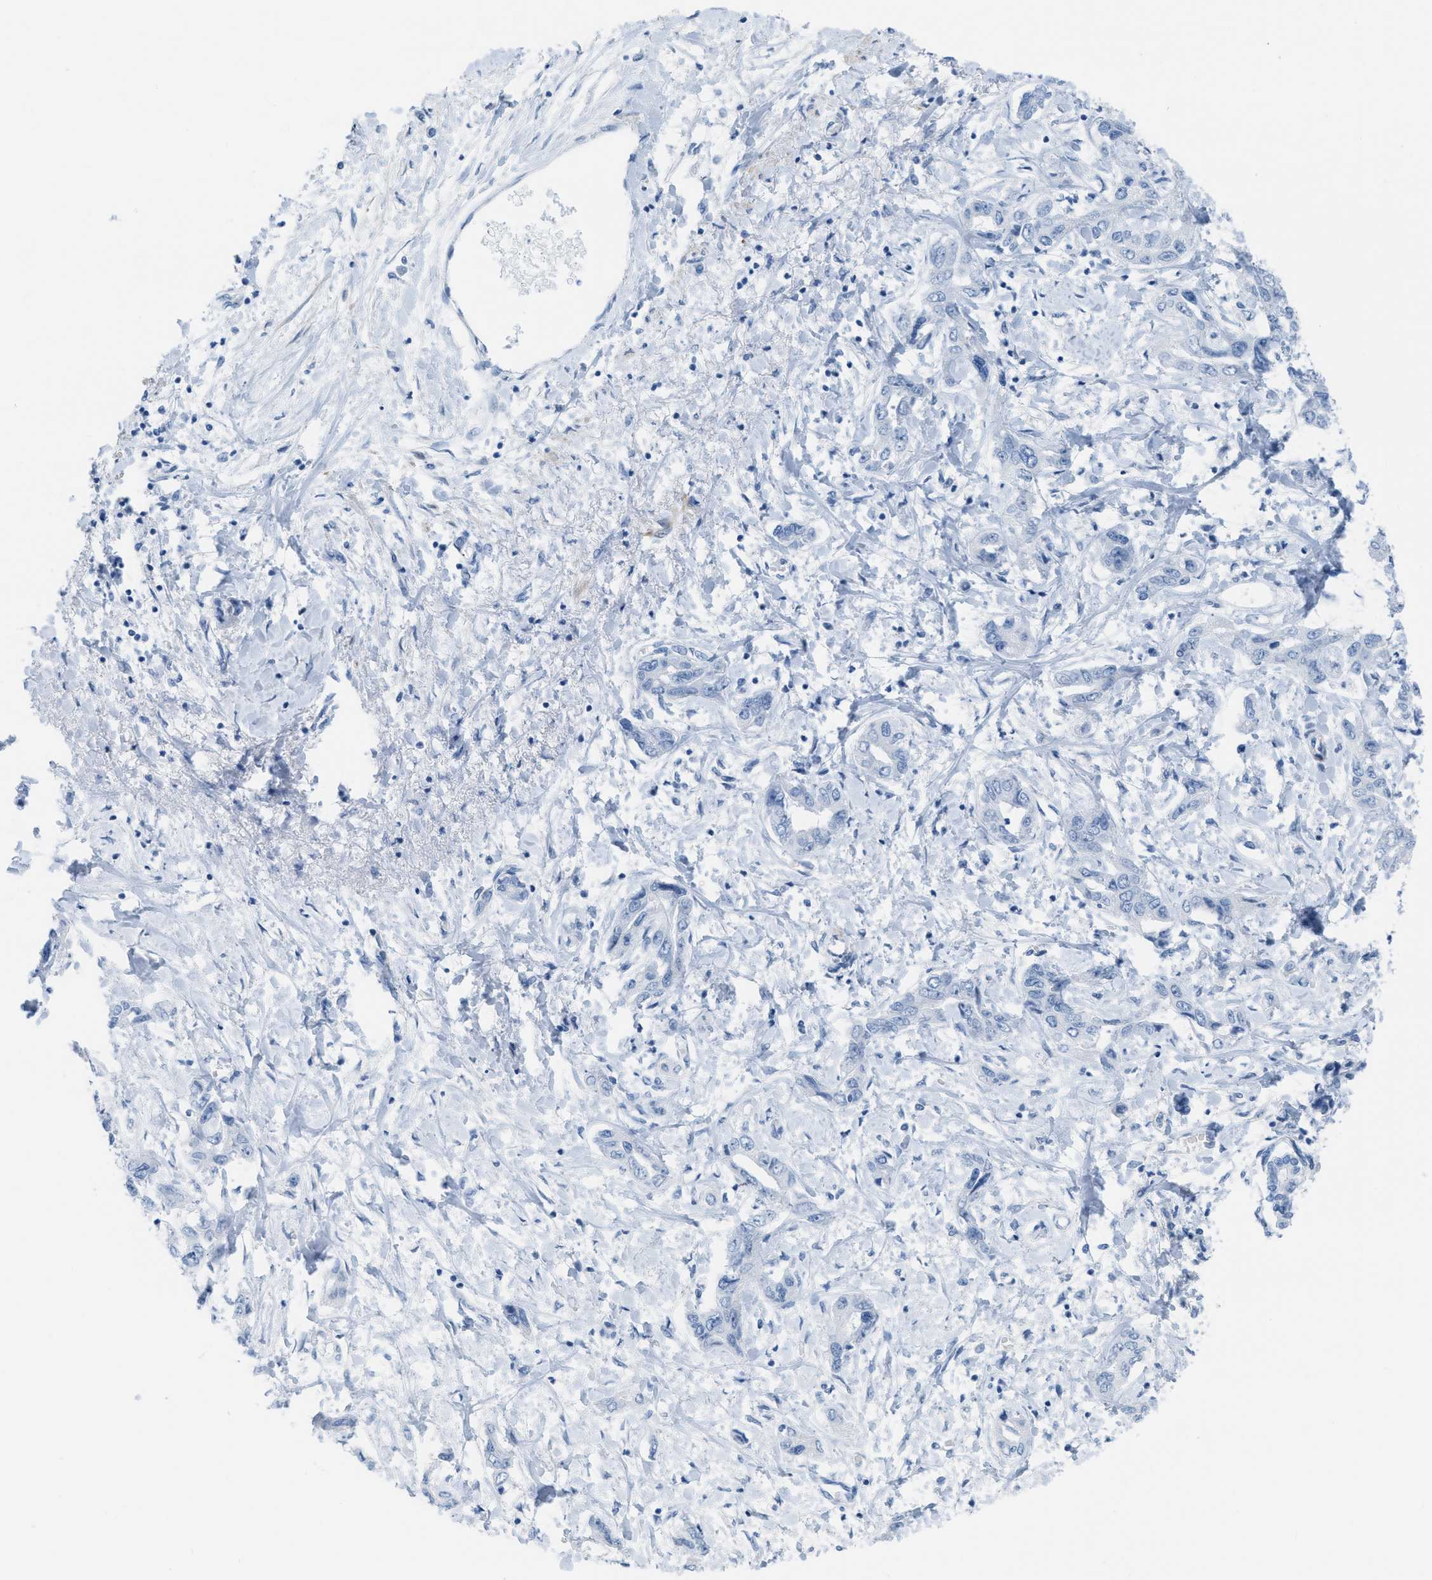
{"staining": {"intensity": "negative", "quantity": "none", "location": "none"}, "tissue": "liver cancer", "cell_type": "Tumor cells", "image_type": "cancer", "snomed": [{"axis": "morphology", "description": "Cholangiocarcinoma"}, {"axis": "topography", "description": "Liver"}], "caption": "An IHC histopathology image of cholangiocarcinoma (liver) is shown. There is no staining in tumor cells of cholangiocarcinoma (liver).", "gene": "SLC12A1", "patient": {"sex": "male", "age": 59}}